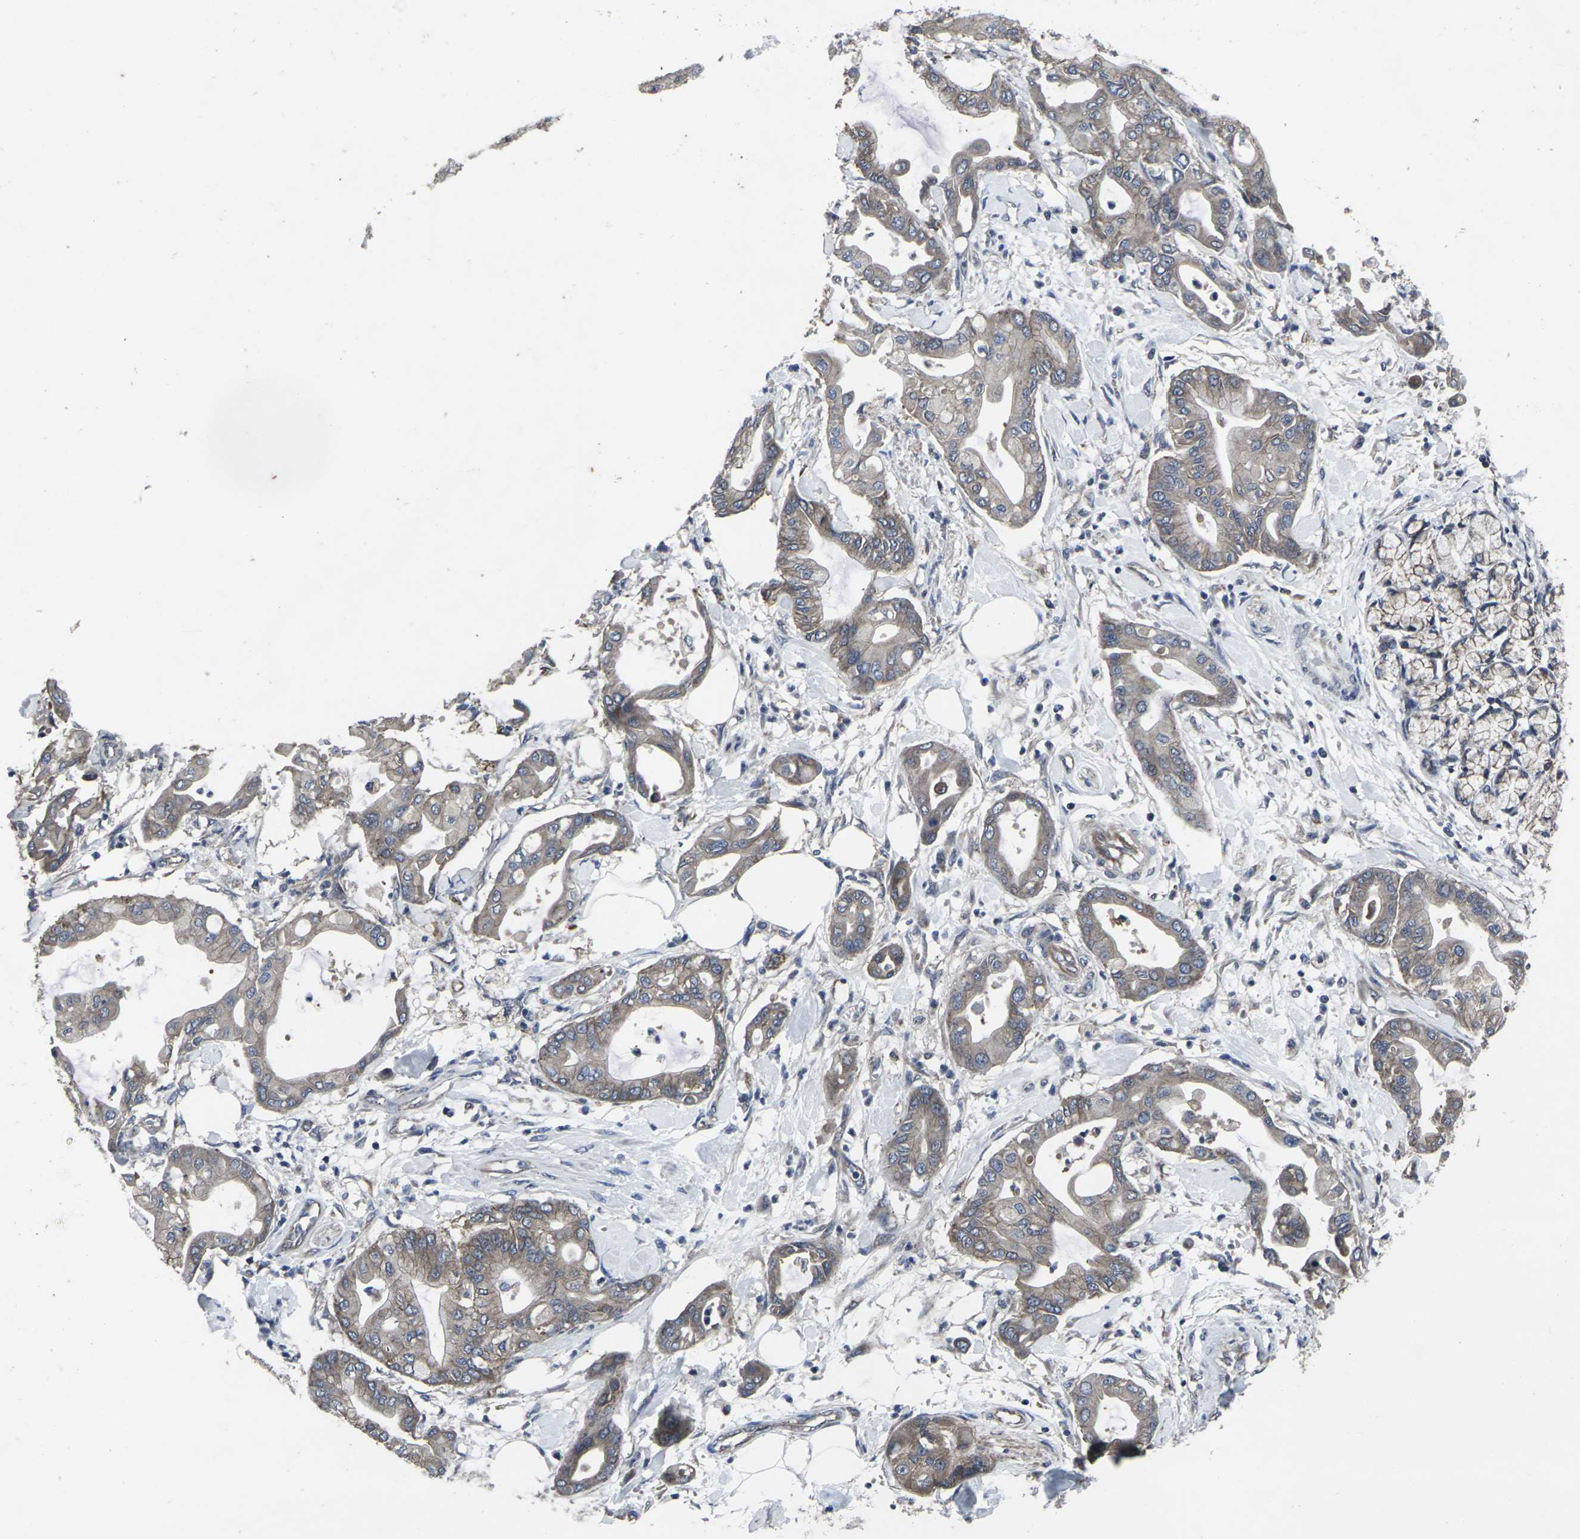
{"staining": {"intensity": "weak", "quantity": ">75%", "location": "cytoplasmic/membranous"}, "tissue": "pancreatic cancer", "cell_type": "Tumor cells", "image_type": "cancer", "snomed": [{"axis": "morphology", "description": "Adenocarcinoma, NOS"}, {"axis": "morphology", "description": "Adenocarcinoma, metastatic, NOS"}, {"axis": "topography", "description": "Lymph node"}, {"axis": "topography", "description": "Pancreas"}, {"axis": "topography", "description": "Duodenum"}], "caption": "Protein staining demonstrates weak cytoplasmic/membranous positivity in approximately >75% of tumor cells in pancreatic cancer (metastatic adenocarcinoma).", "gene": "MAPKAPK2", "patient": {"sex": "female", "age": 64}}